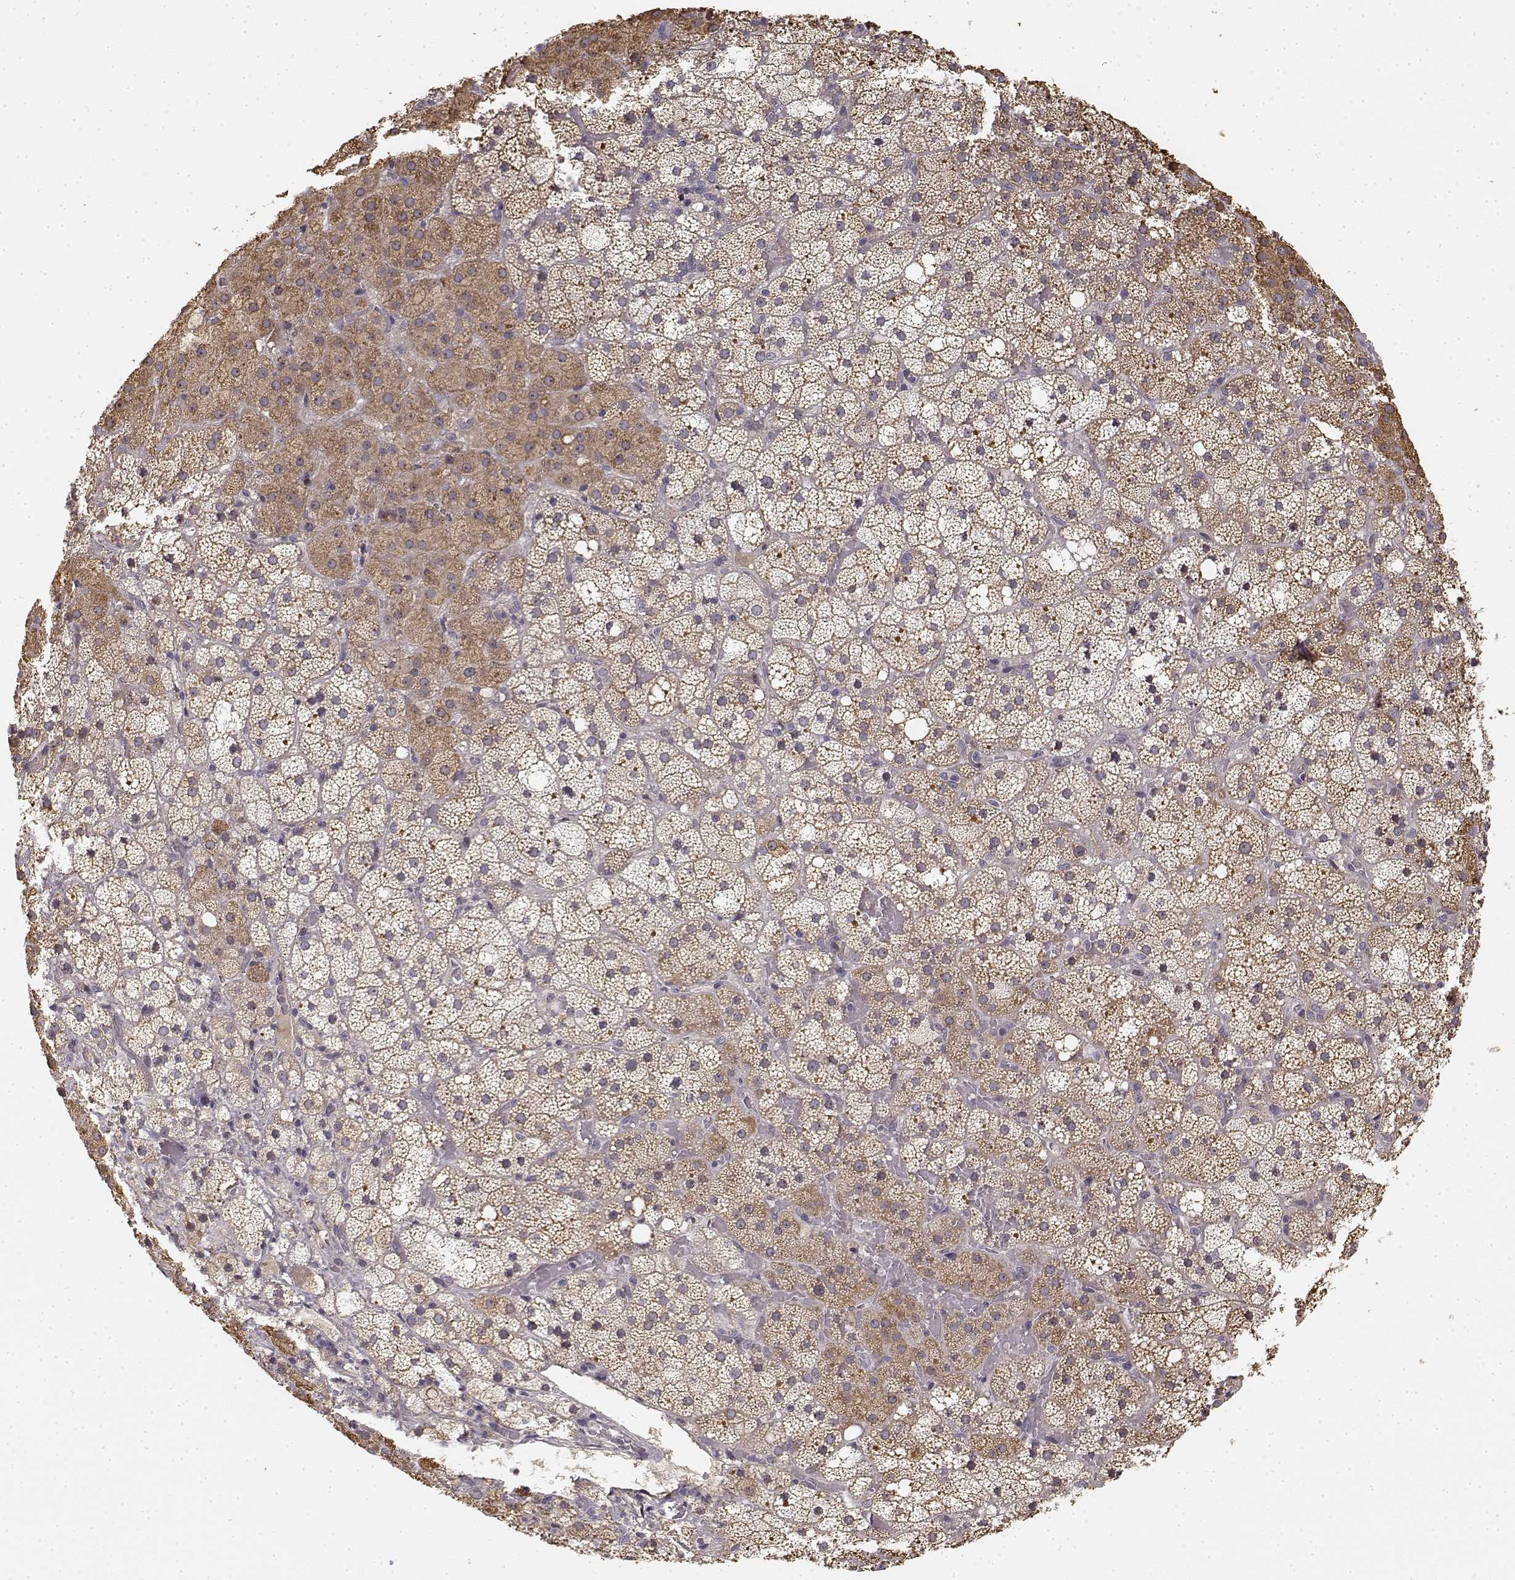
{"staining": {"intensity": "moderate", "quantity": ">75%", "location": "cytoplasmic/membranous"}, "tissue": "adrenal gland", "cell_type": "Glandular cells", "image_type": "normal", "snomed": [{"axis": "morphology", "description": "Normal tissue, NOS"}, {"axis": "topography", "description": "Adrenal gland"}], "caption": "Protein staining displays moderate cytoplasmic/membranous expression in about >75% of glandular cells in benign adrenal gland. The staining was performed using DAB (3,3'-diaminobenzidine) to visualize the protein expression in brown, while the nuclei were stained in blue with hematoxylin (Magnification: 20x).", "gene": "MED12L", "patient": {"sex": "male", "age": 53}}